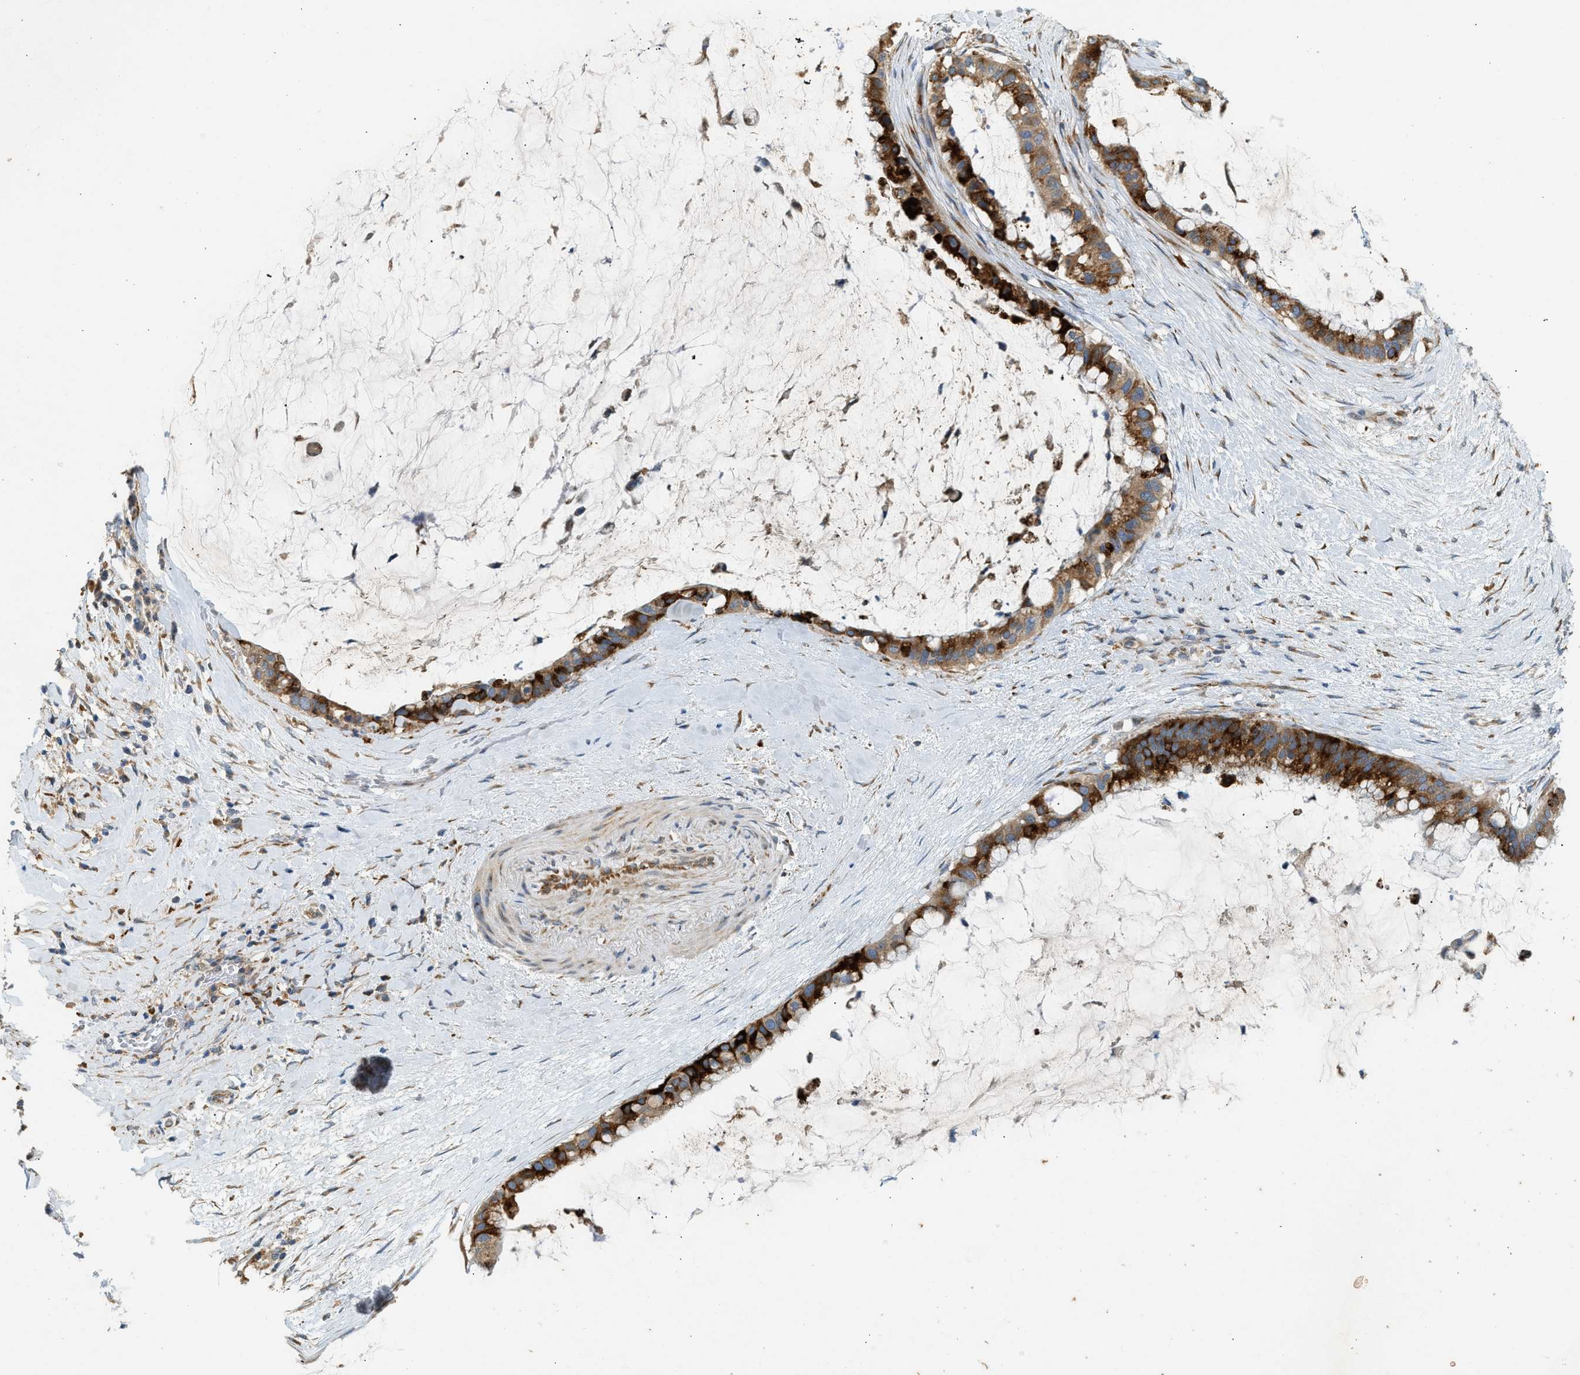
{"staining": {"intensity": "strong", "quantity": ">75%", "location": "cytoplasmic/membranous"}, "tissue": "pancreatic cancer", "cell_type": "Tumor cells", "image_type": "cancer", "snomed": [{"axis": "morphology", "description": "Adenocarcinoma, NOS"}, {"axis": "topography", "description": "Pancreas"}], "caption": "Immunohistochemical staining of pancreatic cancer exhibits strong cytoplasmic/membranous protein expression in approximately >75% of tumor cells.", "gene": "CTSB", "patient": {"sex": "male", "age": 41}}